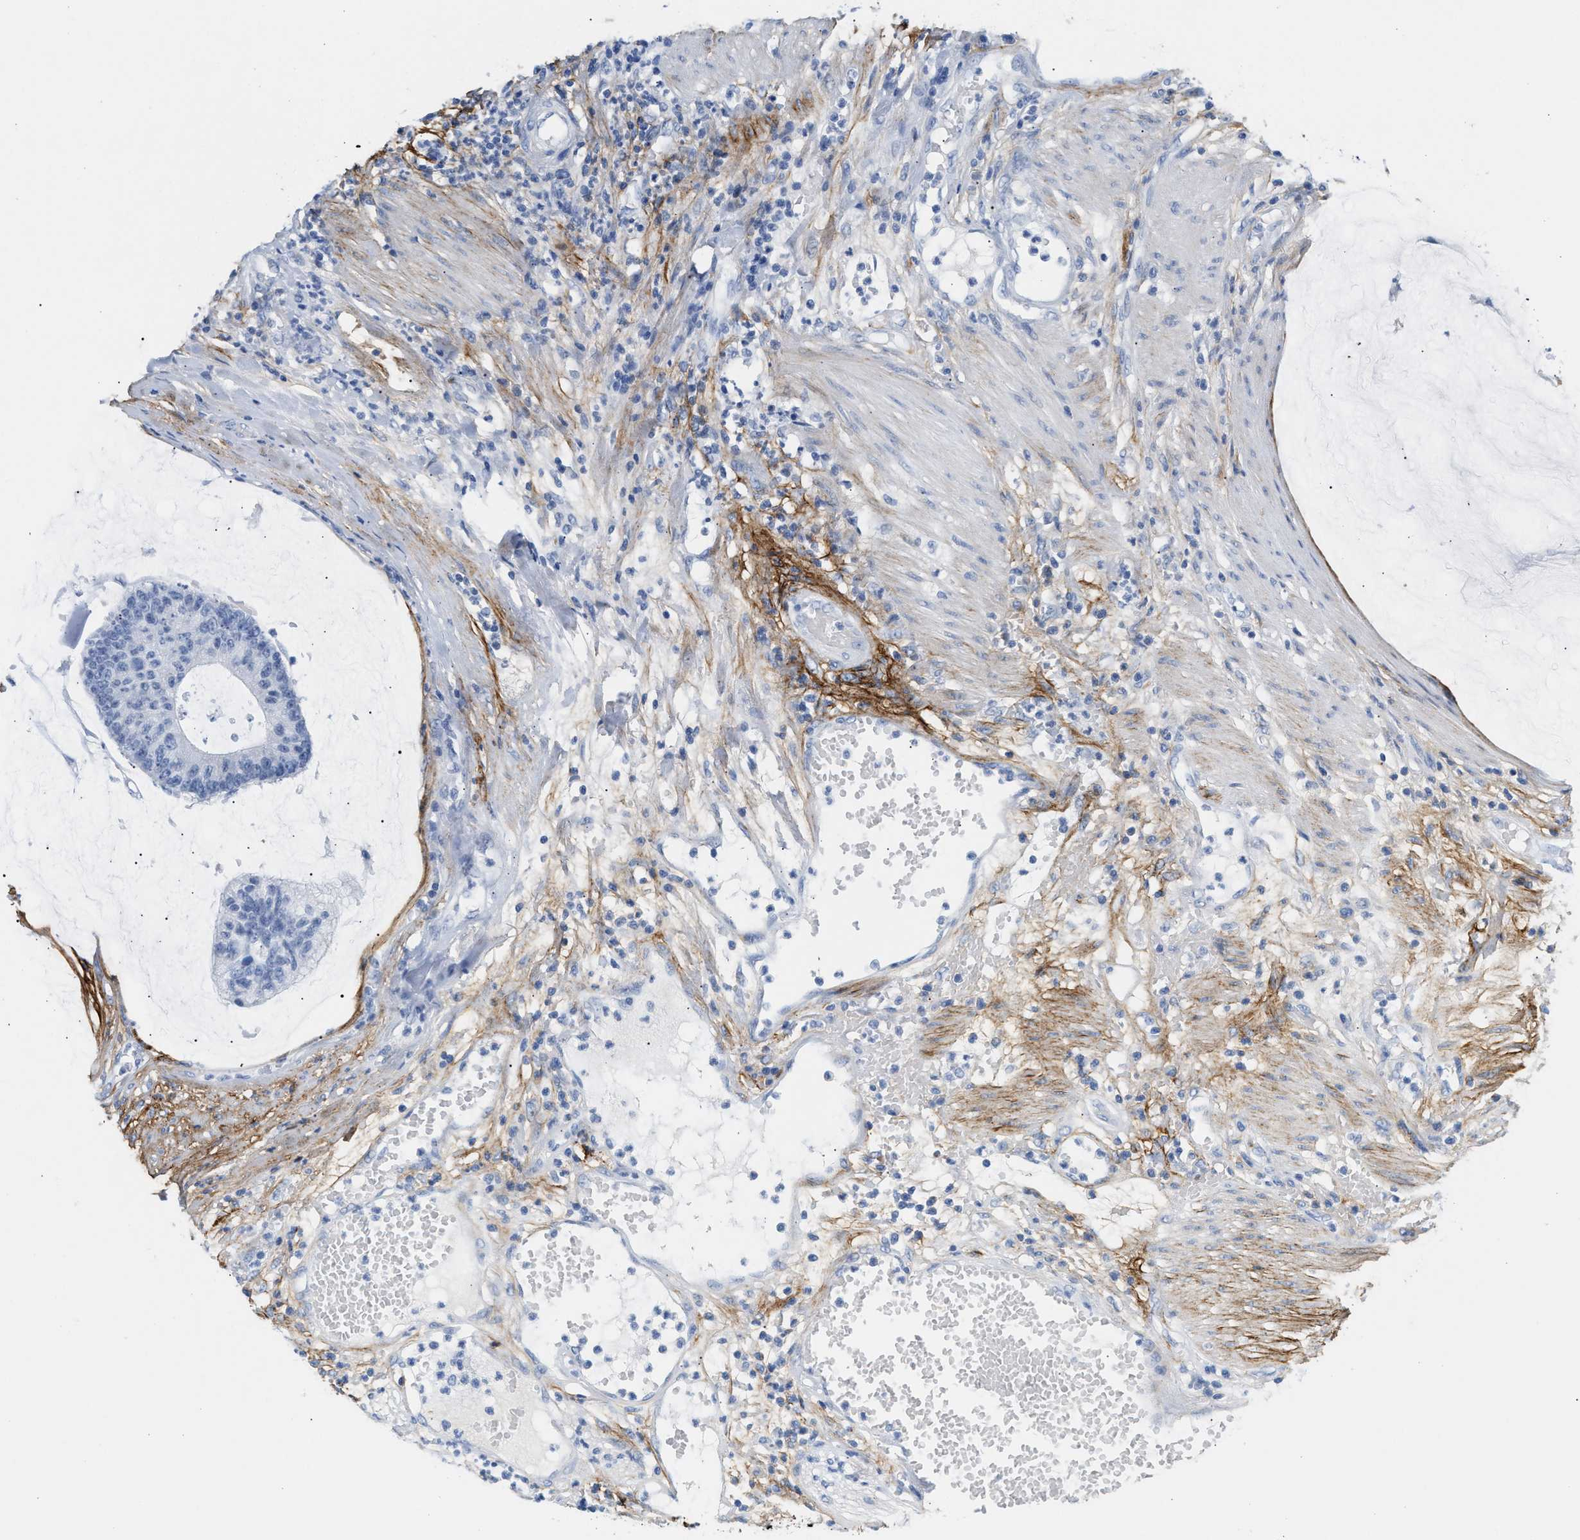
{"staining": {"intensity": "negative", "quantity": "none", "location": "none"}, "tissue": "colorectal cancer", "cell_type": "Tumor cells", "image_type": "cancer", "snomed": [{"axis": "morphology", "description": "Adenocarcinoma, NOS"}, {"axis": "topography", "description": "Colon"}], "caption": "Immunohistochemistry micrograph of colorectal cancer (adenocarcinoma) stained for a protein (brown), which reveals no positivity in tumor cells.", "gene": "TNR", "patient": {"sex": "female", "age": 84}}